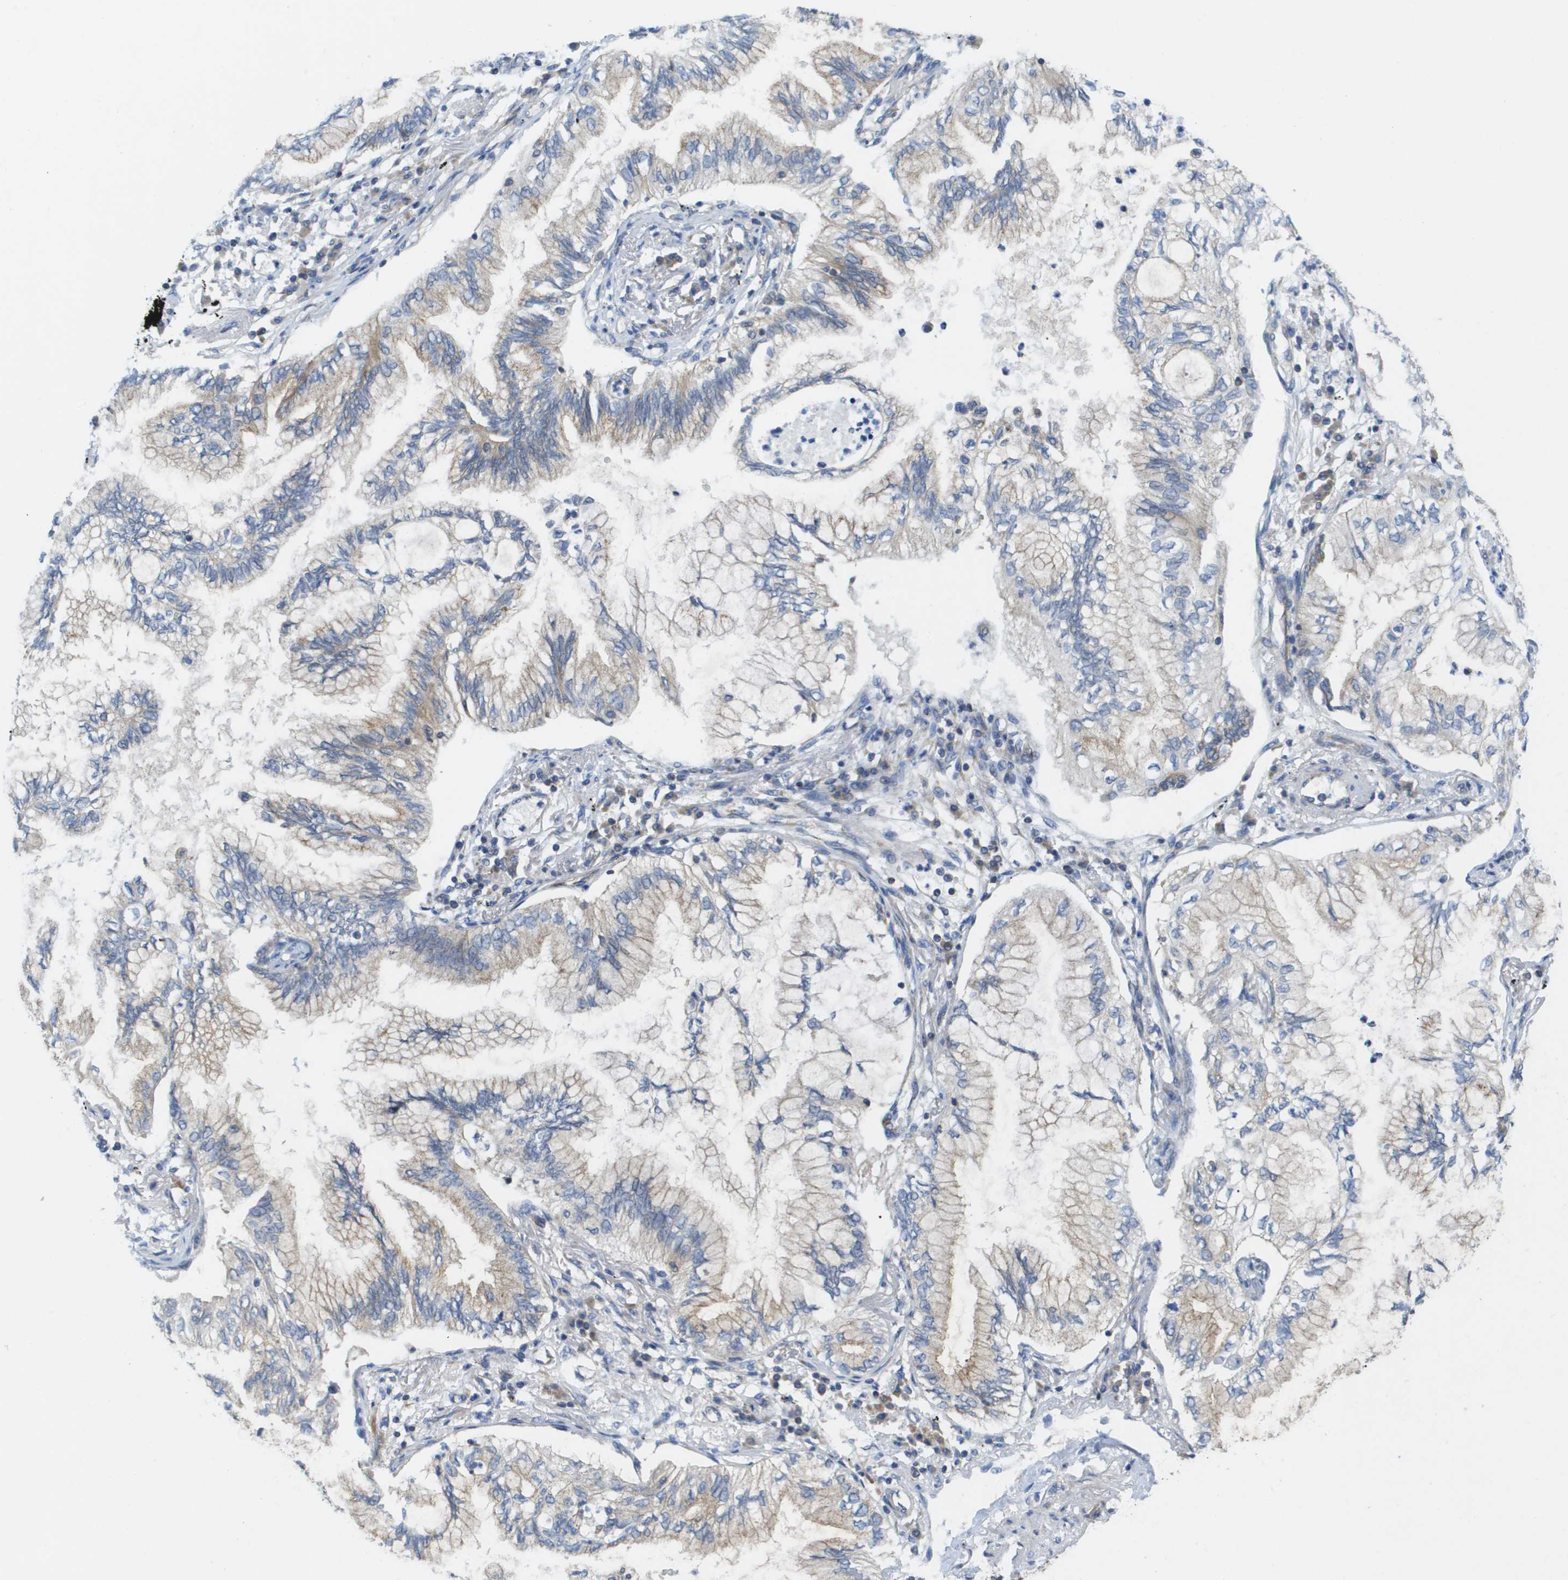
{"staining": {"intensity": "weak", "quantity": "25%-75%", "location": "cytoplasmic/membranous"}, "tissue": "lung cancer", "cell_type": "Tumor cells", "image_type": "cancer", "snomed": [{"axis": "morphology", "description": "Normal tissue, NOS"}, {"axis": "morphology", "description": "Adenocarcinoma, NOS"}, {"axis": "topography", "description": "Bronchus"}, {"axis": "topography", "description": "Lung"}], "caption": "Immunohistochemistry (DAB) staining of adenocarcinoma (lung) shows weak cytoplasmic/membranous protein expression in about 25%-75% of tumor cells.", "gene": "FIS1", "patient": {"sex": "female", "age": 70}}